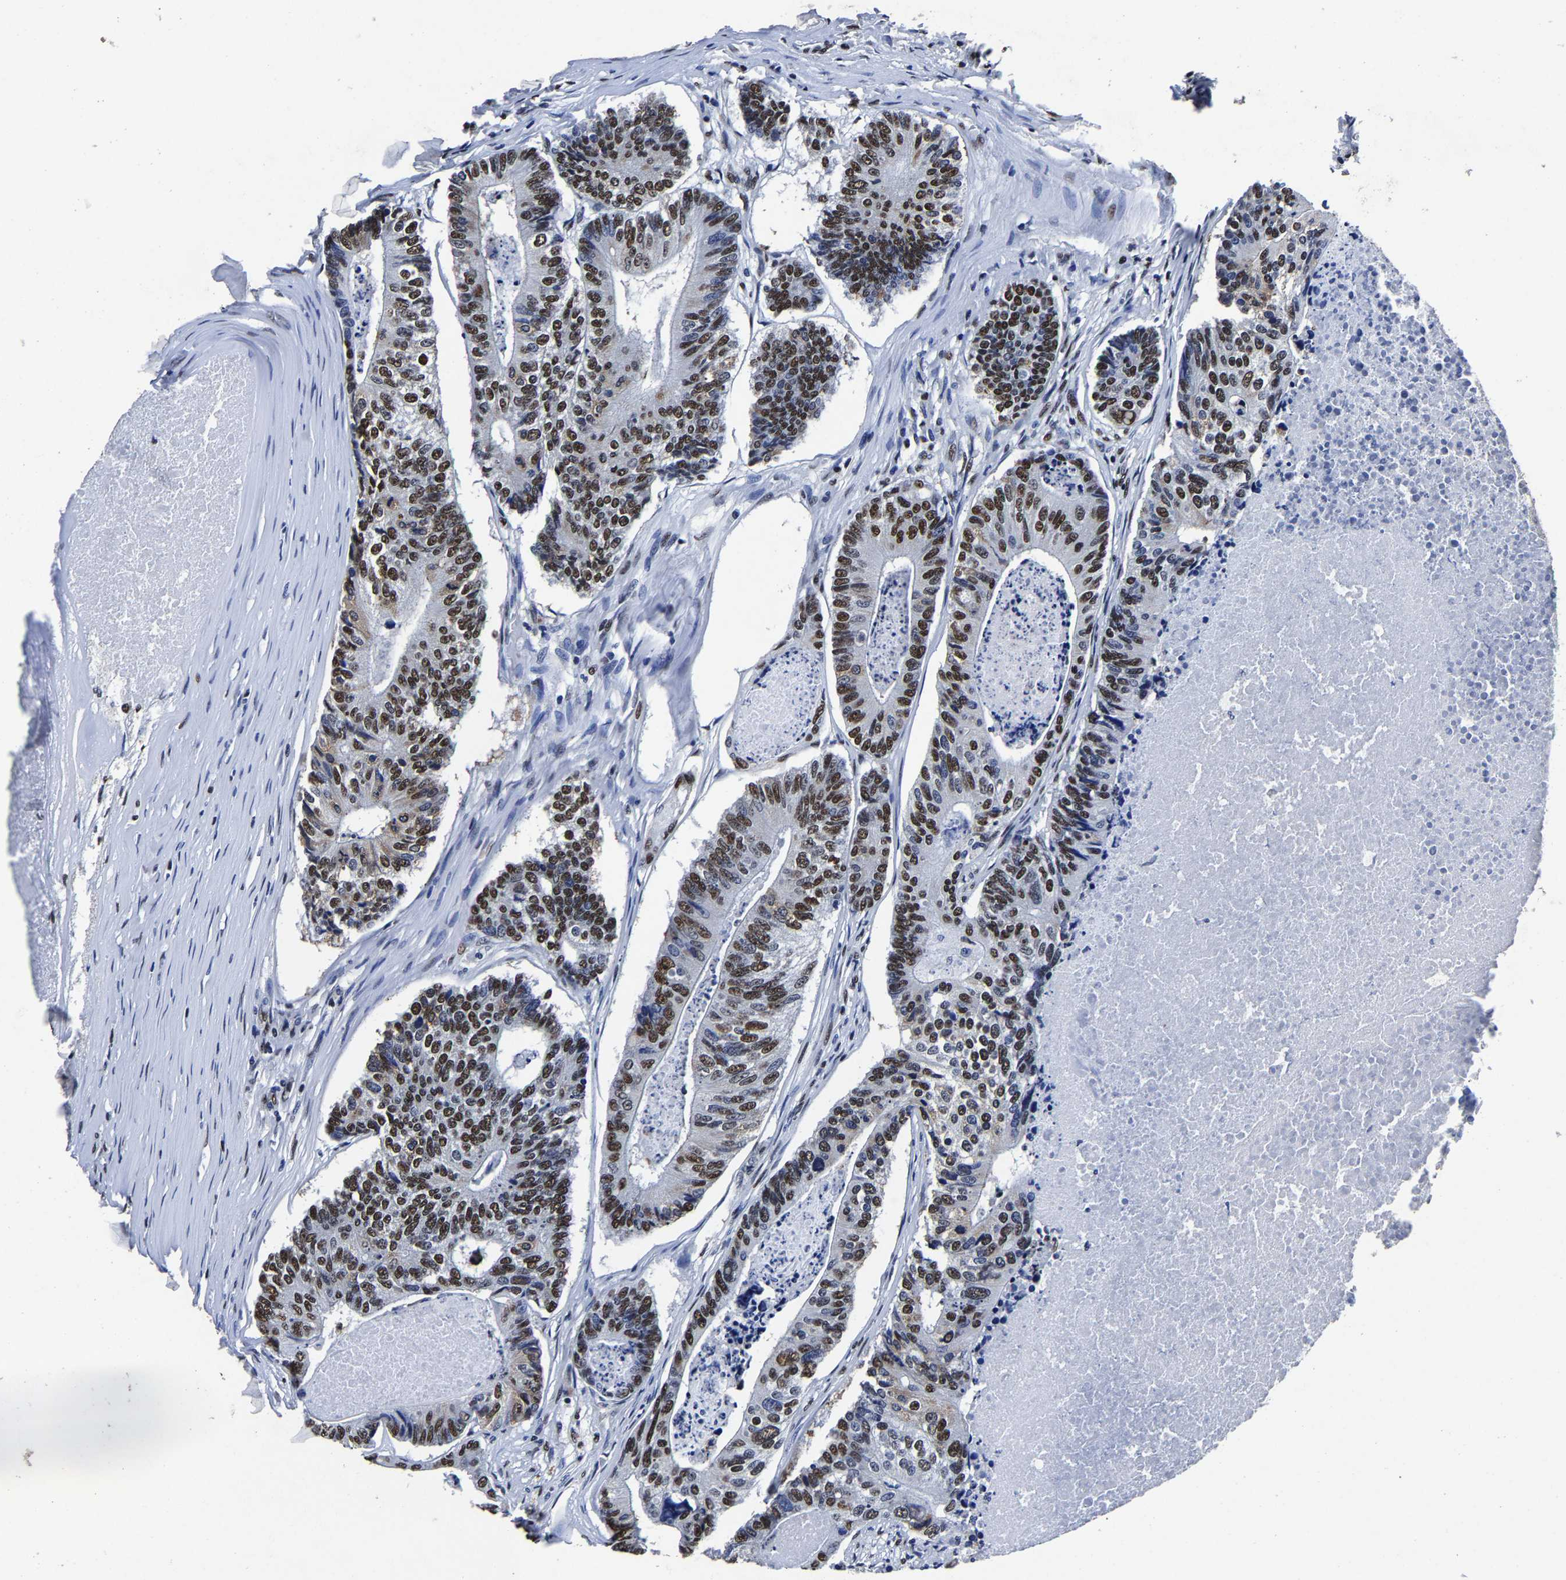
{"staining": {"intensity": "strong", "quantity": ">75%", "location": "nuclear"}, "tissue": "colorectal cancer", "cell_type": "Tumor cells", "image_type": "cancer", "snomed": [{"axis": "morphology", "description": "Adenocarcinoma, NOS"}, {"axis": "topography", "description": "Colon"}], "caption": "Colorectal cancer tissue demonstrates strong nuclear staining in about >75% of tumor cells, visualized by immunohistochemistry. Using DAB (brown) and hematoxylin (blue) stains, captured at high magnification using brightfield microscopy.", "gene": "RBM45", "patient": {"sex": "female", "age": 67}}